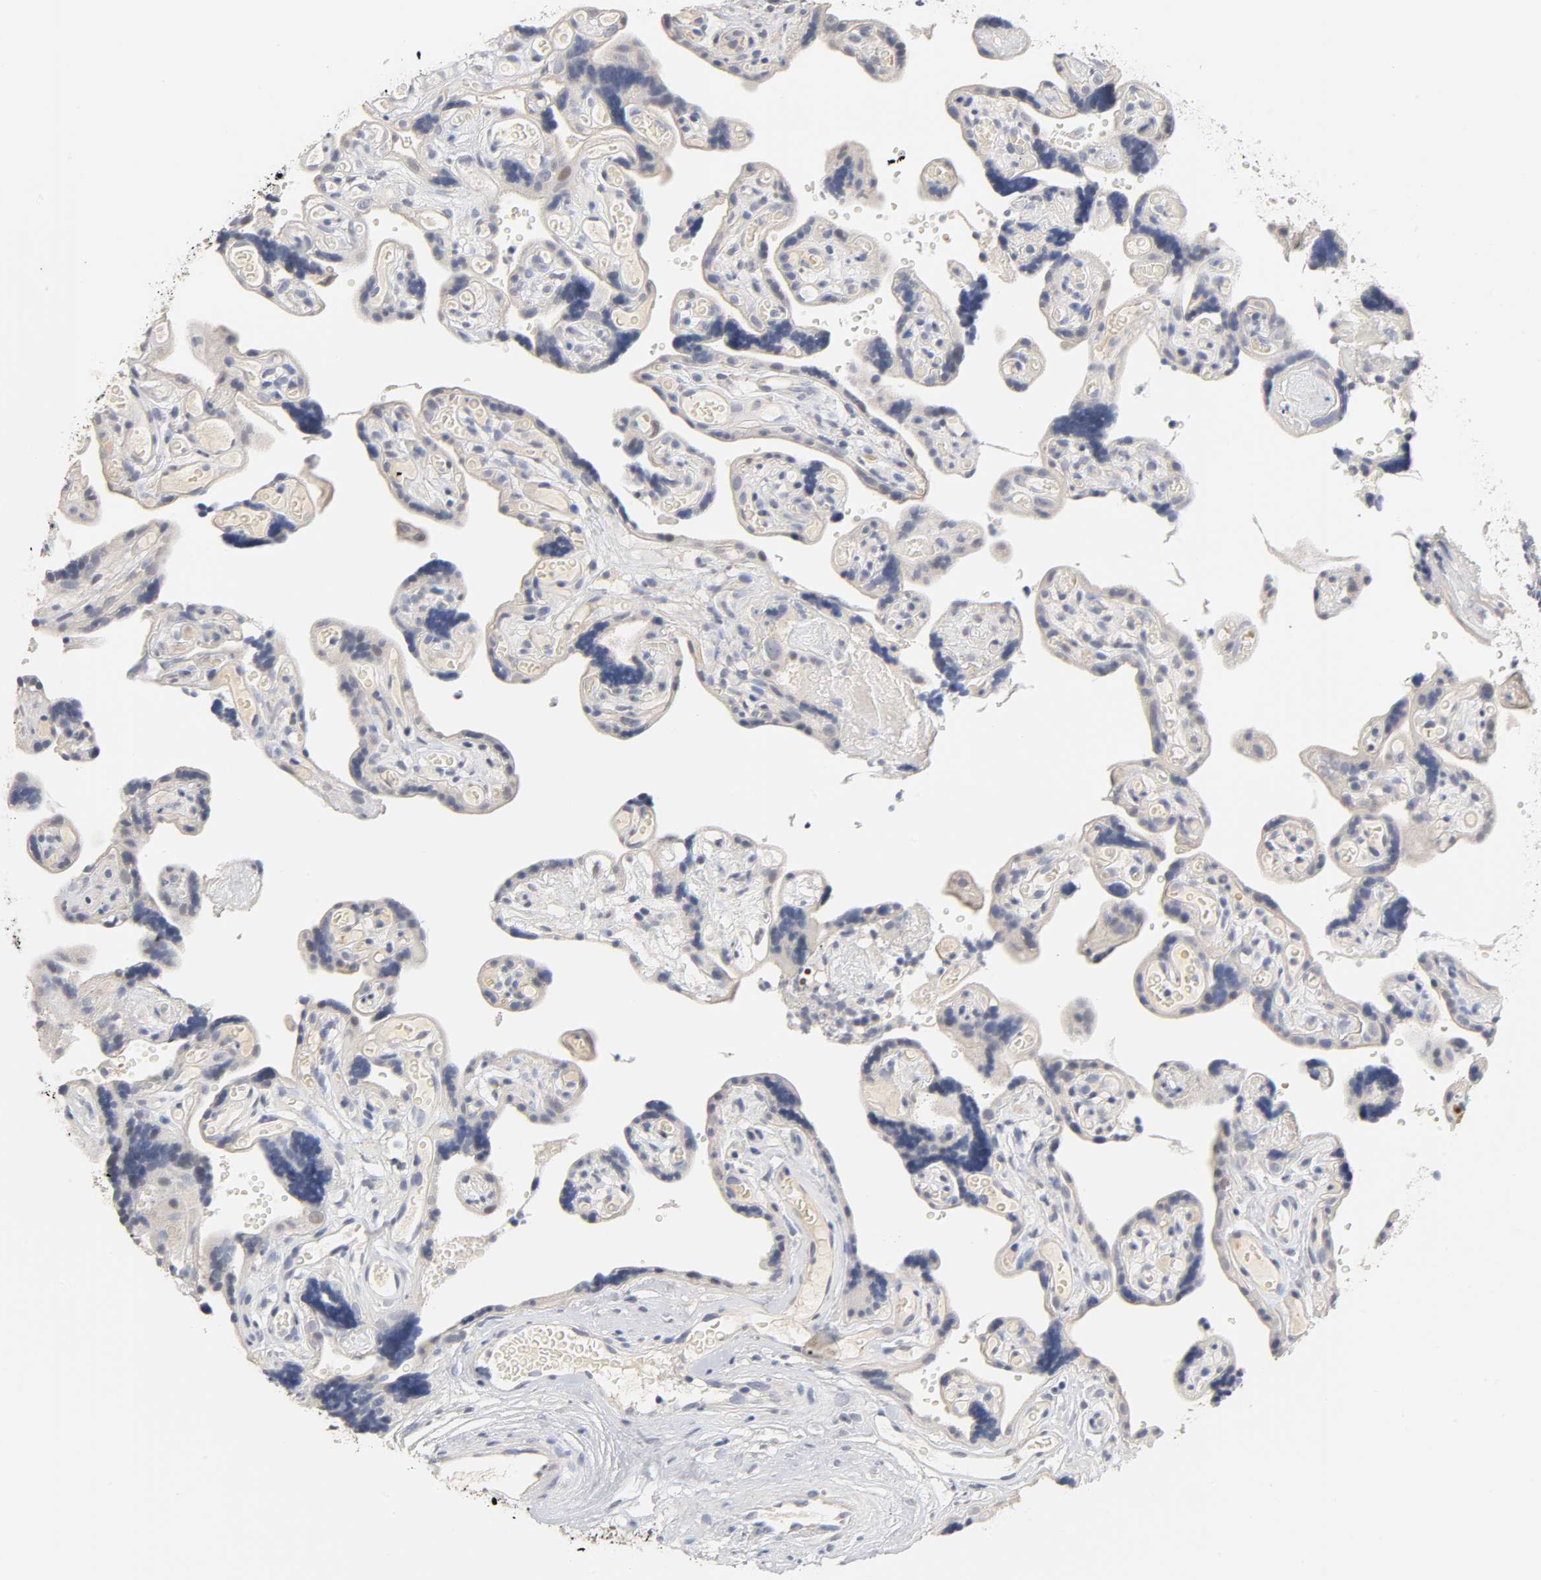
{"staining": {"intensity": "negative", "quantity": "none", "location": "none"}, "tissue": "placenta", "cell_type": "Decidual cells", "image_type": "normal", "snomed": [{"axis": "morphology", "description": "Normal tissue, NOS"}, {"axis": "topography", "description": "Placenta"}], "caption": "Protein analysis of unremarkable placenta exhibits no significant staining in decidual cells.", "gene": "OVOL1", "patient": {"sex": "female", "age": 30}}